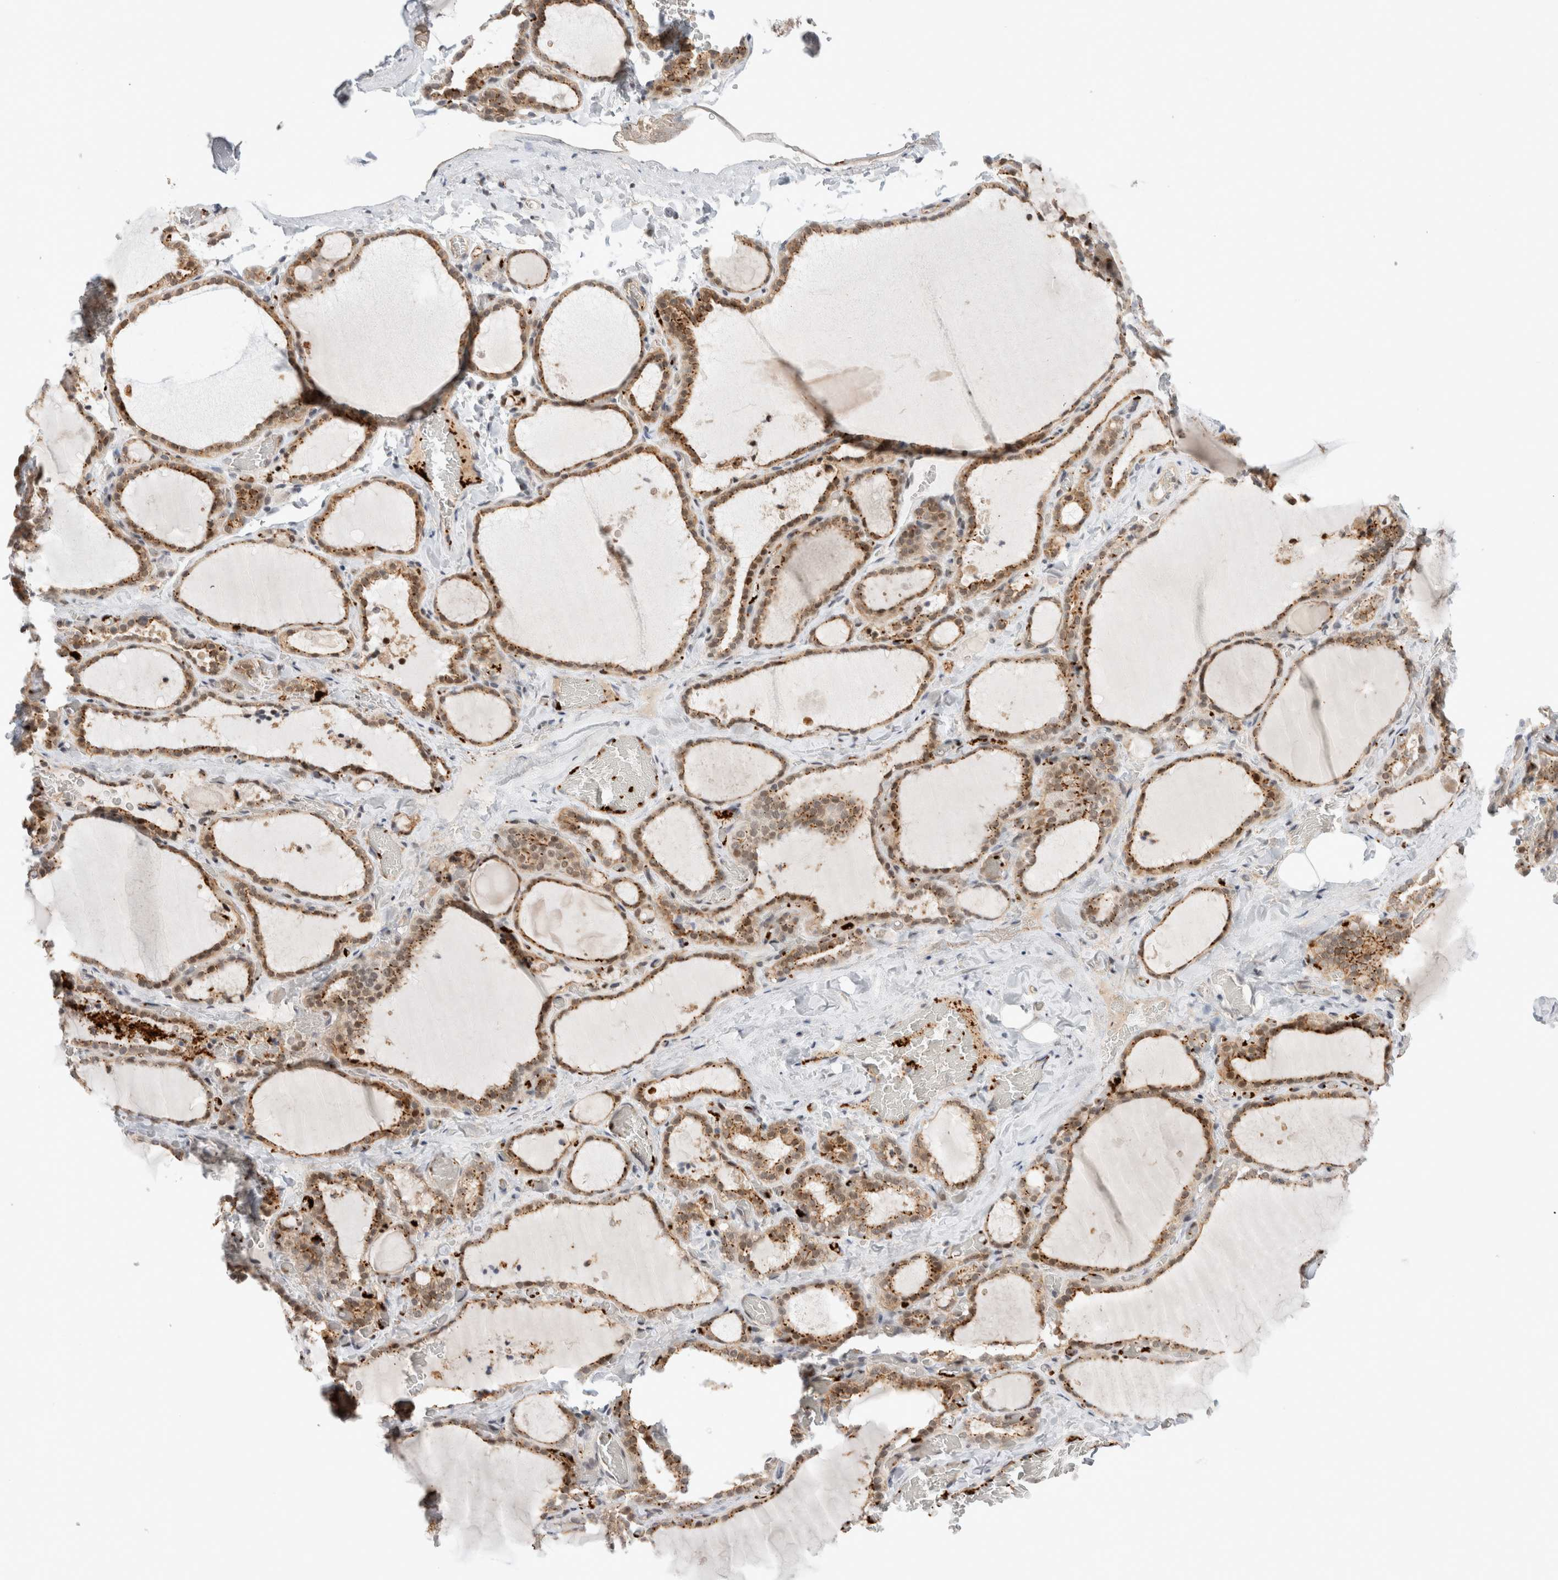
{"staining": {"intensity": "moderate", "quantity": ">75%", "location": "cytoplasmic/membranous"}, "tissue": "thyroid gland", "cell_type": "Glandular cells", "image_type": "normal", "snomed": [{"axis": "morphology", "description": "Normal tissue, NOS"}, {"axis": "topography", "description": "Thyroid gland"}], "caption": "Moderate cytoplasmic/membranous staining for a protein is present in approximately >75% of glandular cells of benign thyroid gland using immunohistochemistry.", "gene": "VPS28", "patient": {"sex": "female", "age": 22}}